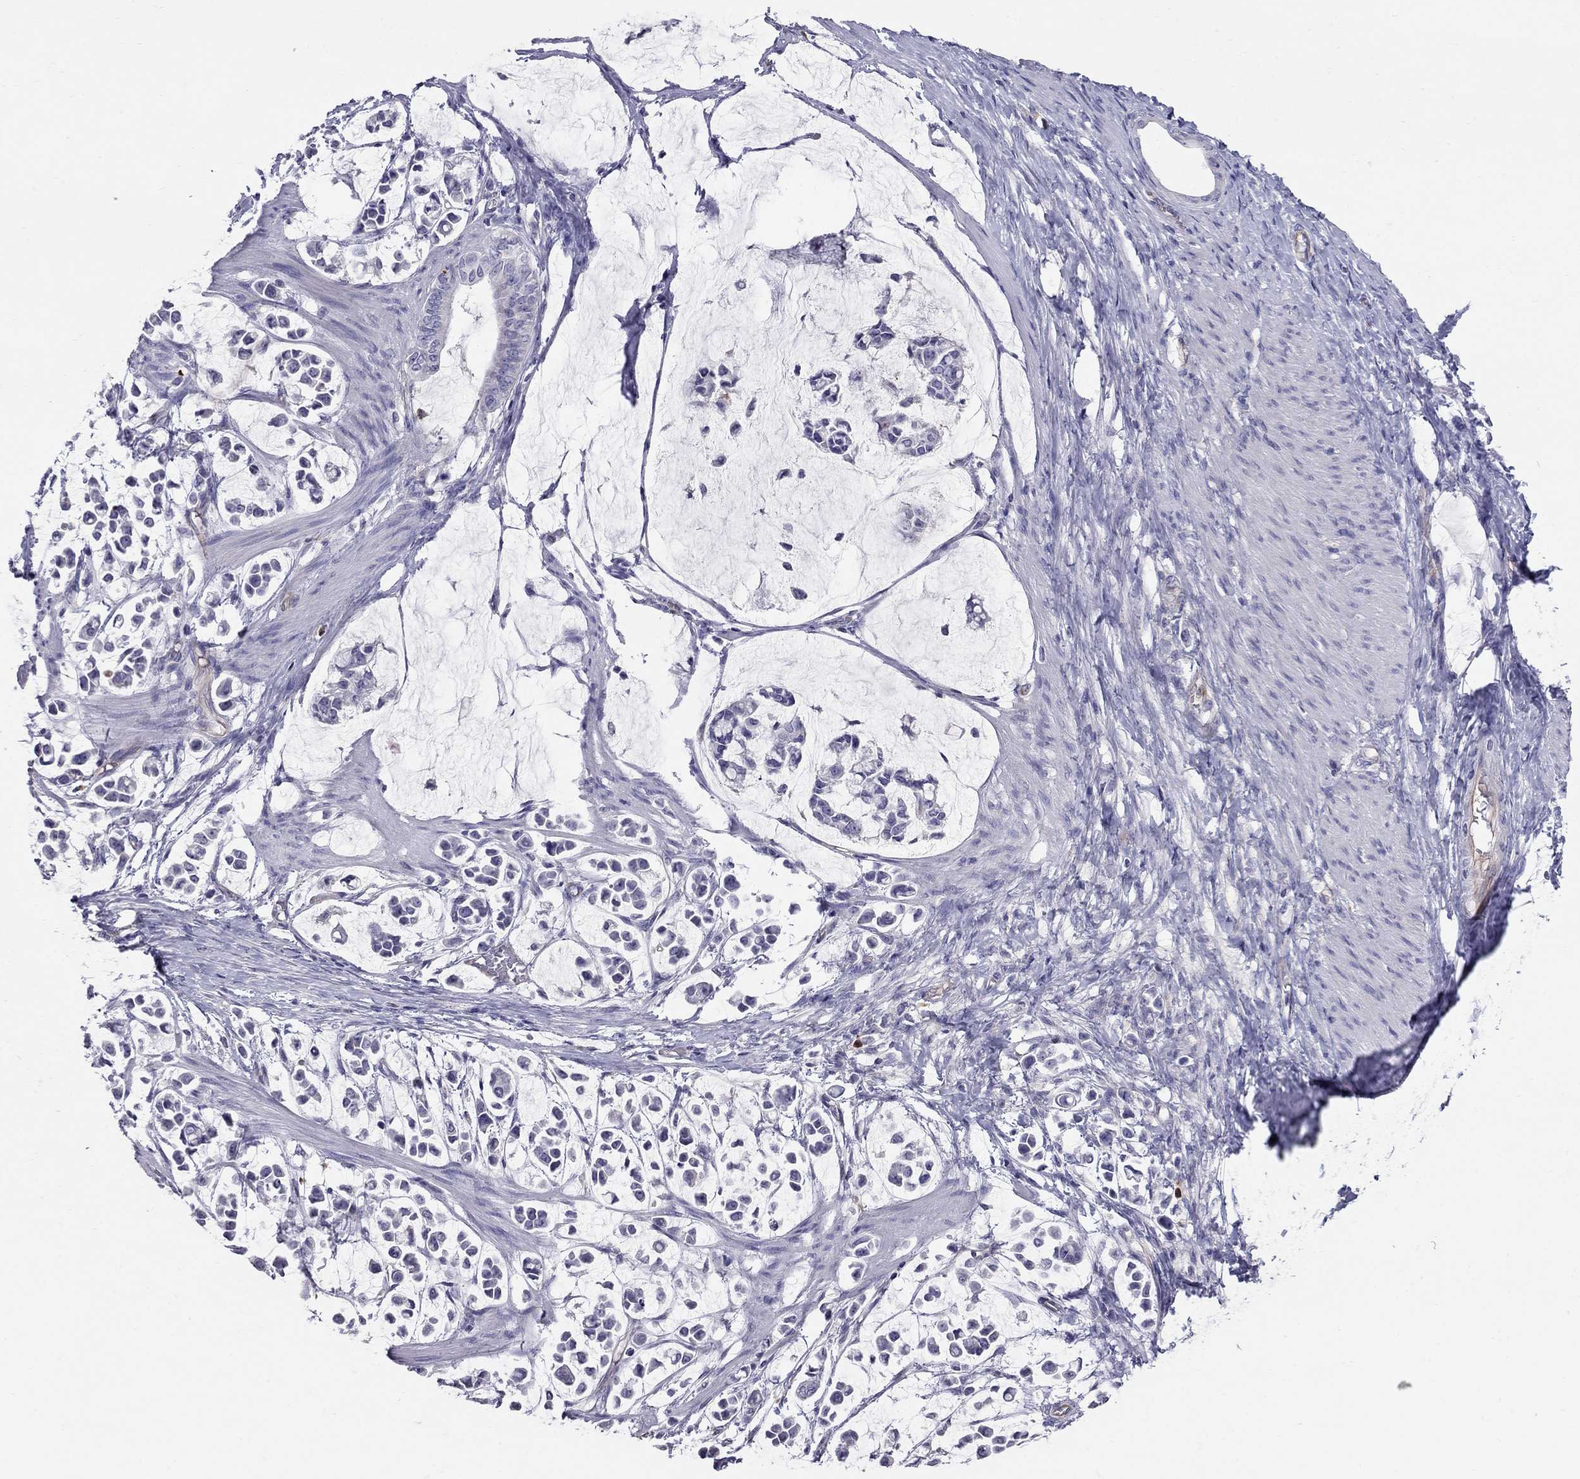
{"staining": {"intensity": "negative", "quantity": "none", "location": "none"}, "tissue": "stomach cancer", "cell_type": "Tumor cells", "image_type": "cancer", "snomed": [{"axis": "morphology", "description": "Adenocarcinoma, NOS"}, {"axis": "topography", "description": "Stomach"}], "caption": "DAB (3,3'-diaminobenzidine) immunohistochemical staining of stomach cancer (adenocarcinoma) demonstrates no significant expression in tumor cells.", "gene": "SPINT4", "patient": {"sex": "male", "age": 82}}